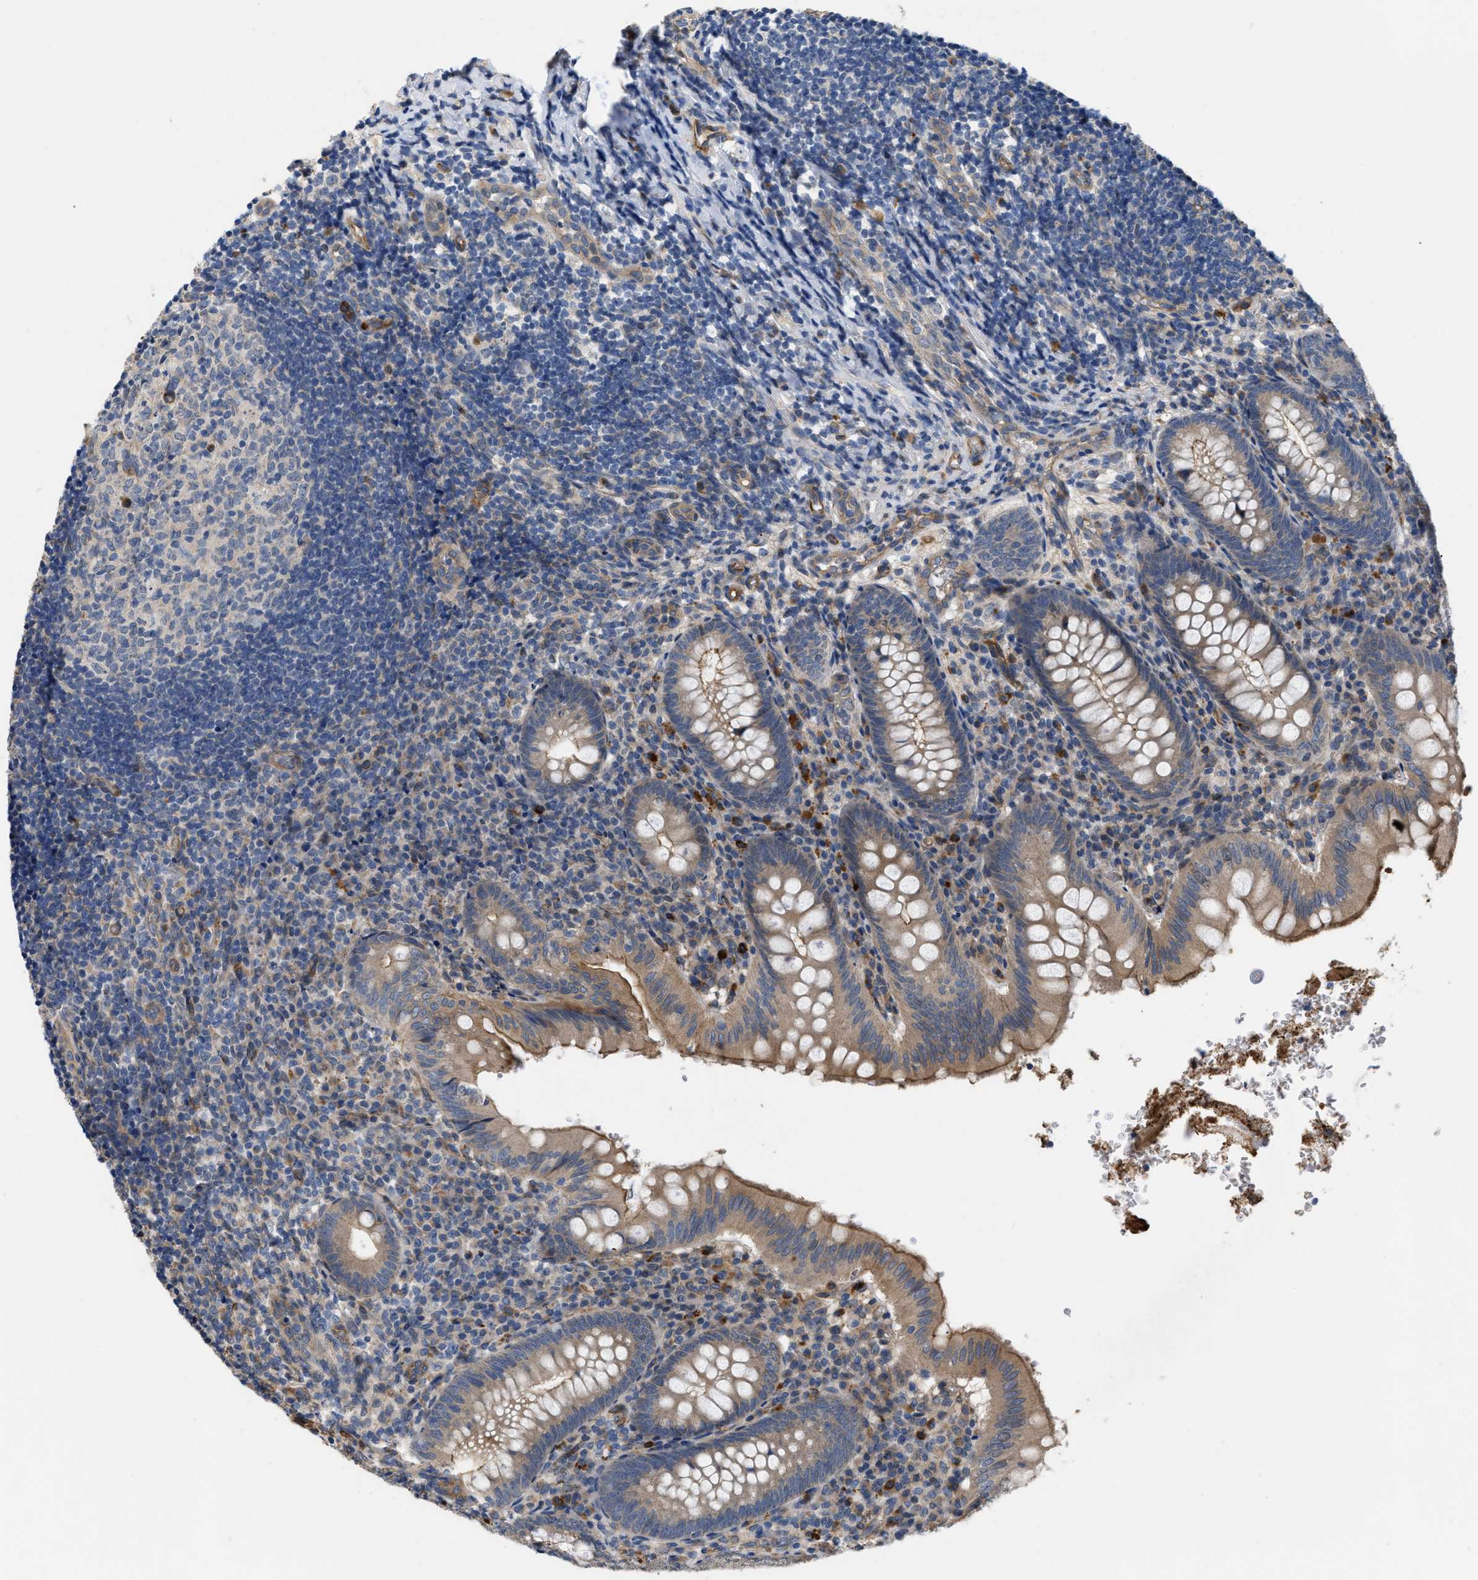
{"staining": {"intensity": "moderate", "quantity": ">75%", "location": "cytoplasmic/membranous"}, "tissue": "appendix", "cell_type": "Glandular cells", "image_type": "normal", "snomed": [{"axis": "morphology", "description": "Normal tissue, NOS"}, {"axis": "topography", "description": "Appendix"}], "caption": "Immunohistochemistry histopathology image of unremarkable human appendix stained for a protein (brown), which shows medium levels of moderate cytoplasmic/membranous positivity in about >75% of glandular cells.", "gene": "SLC4A11", "patient": {"sex": "male", "age": 8}}